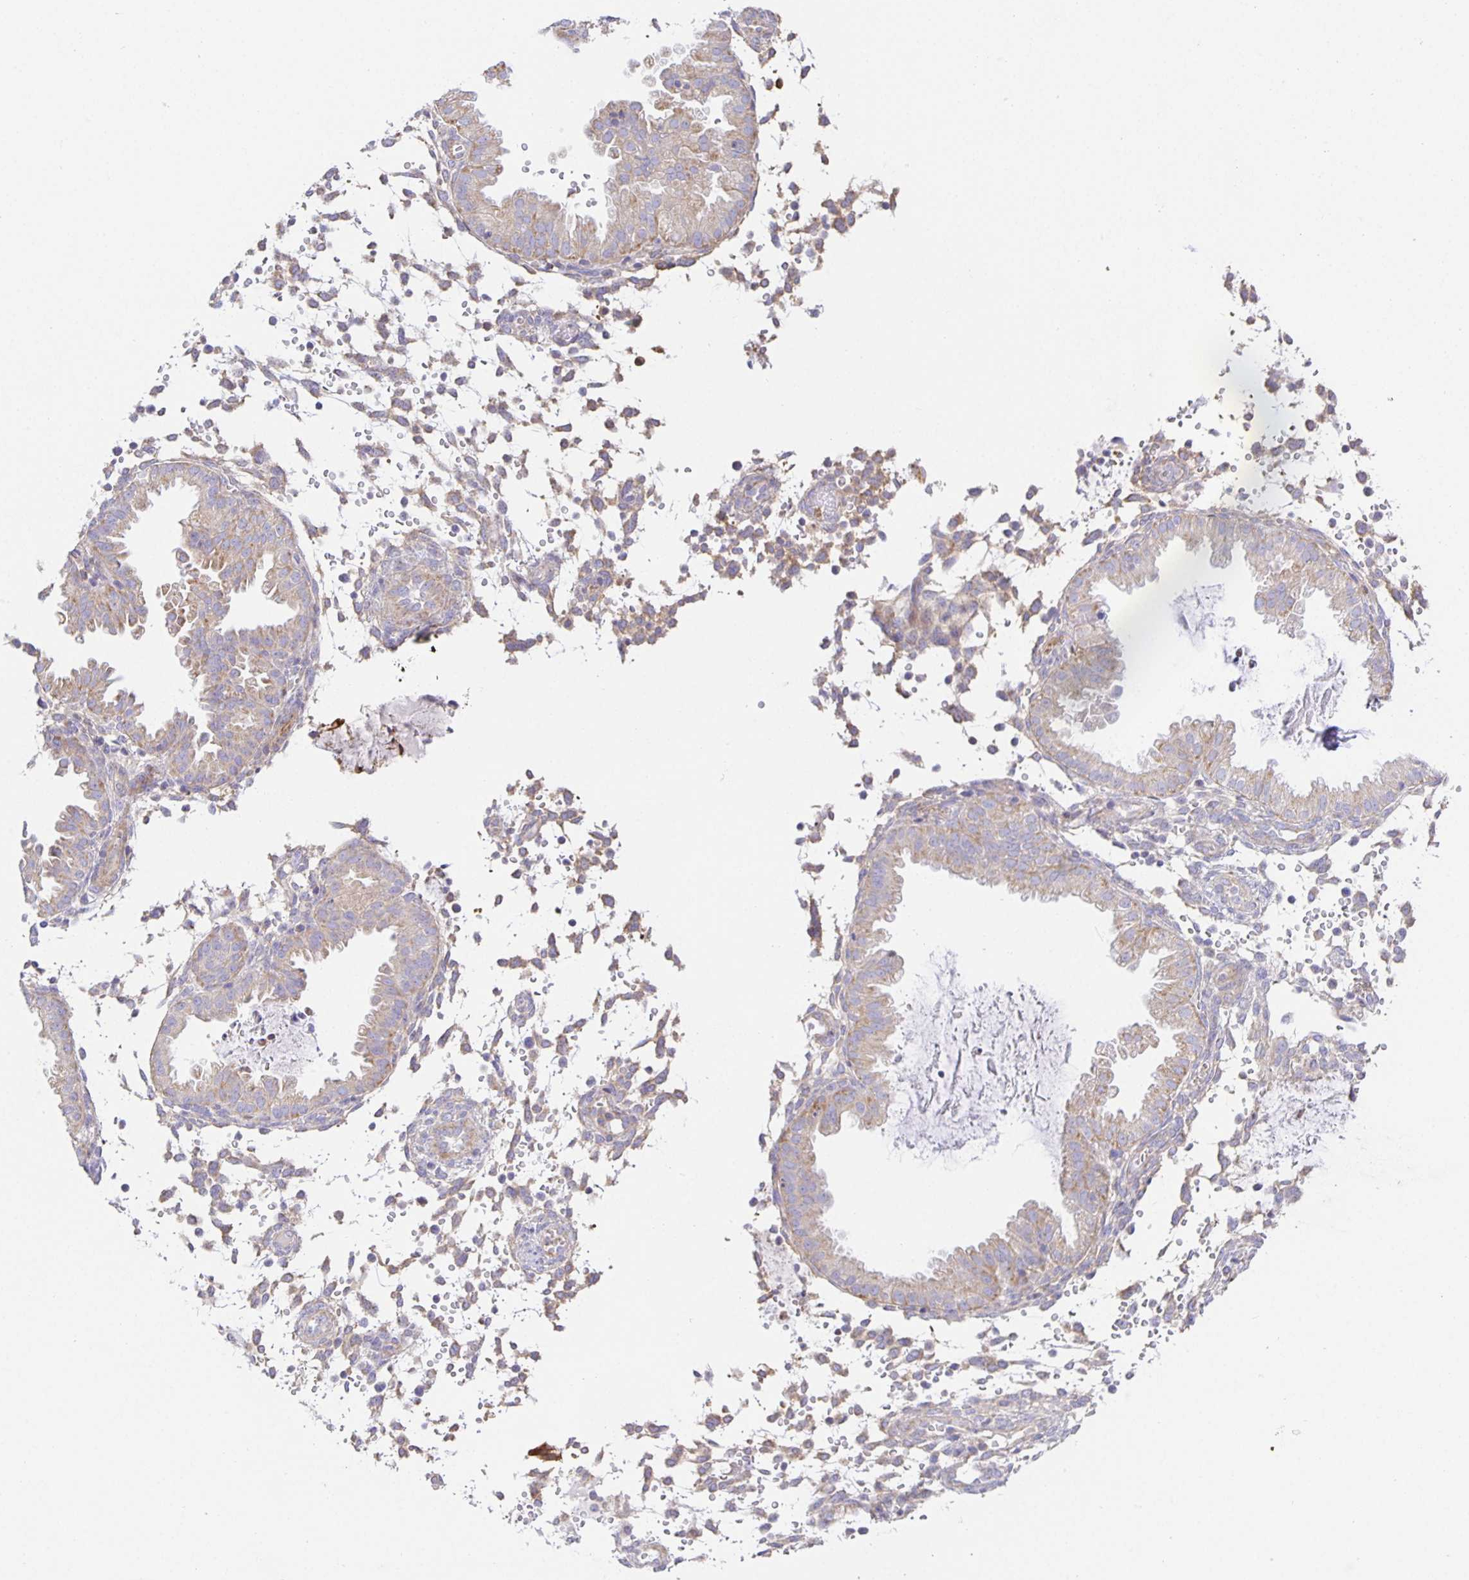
{"staining": {"intensity": "negative", "quantity": "none", "location": "none"}, "tissue": "endometrium", "cell_type": "Cells in endometrial stroma", "image_type": "normal", "snomed": [{"axis": "morphology", "description": "Normal tissue, NOS"}, {"axis": "topography", "description": "Endometrium"}], "caption": "DAB immunohistochemical staining of normal human endometrium reveals no significant staining in cells in endometrial stroma.", "gene": "FLRT3", "patient": {"sex": "female", "age": 33}}